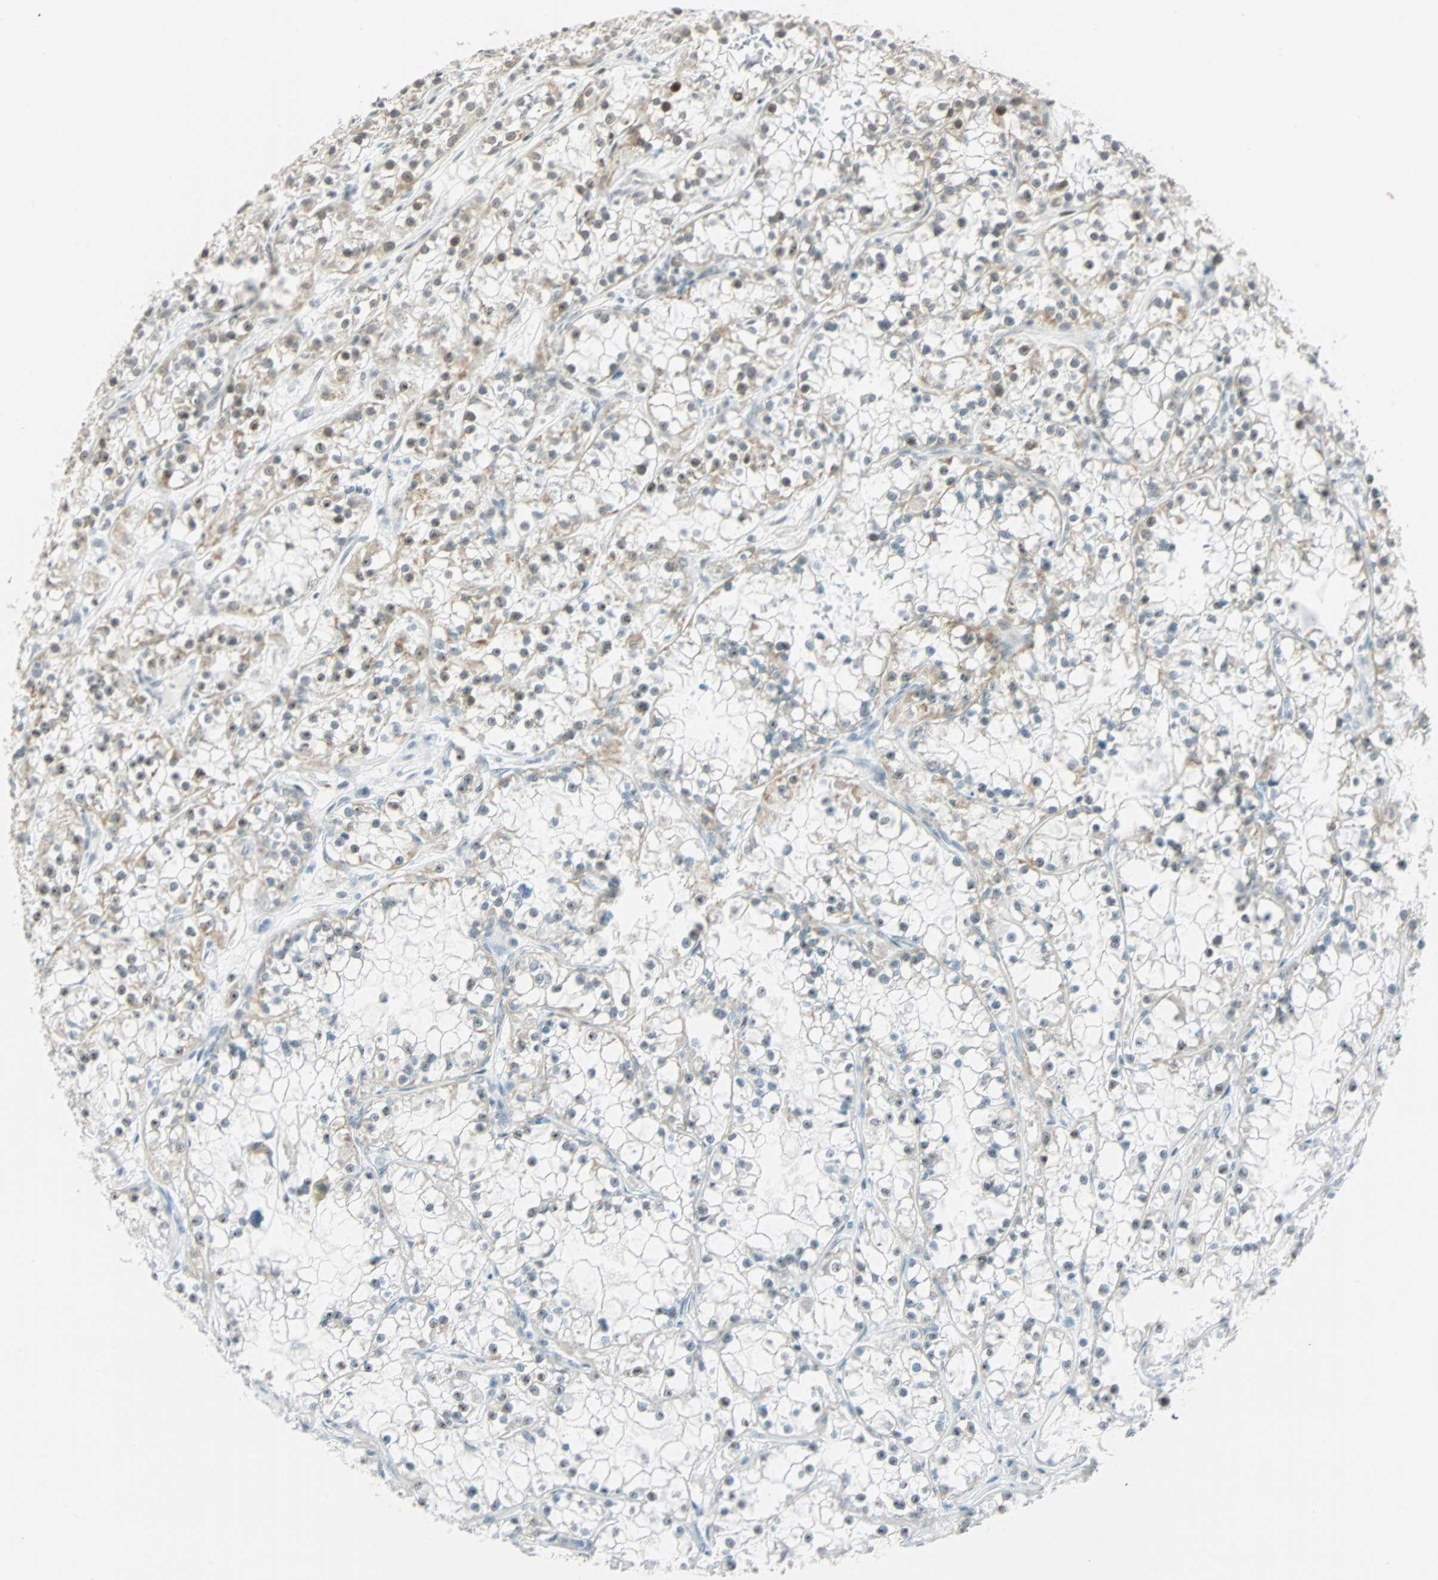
{"staining": {"intensity": "weak", "quantity": "<25%", "location": "nuclear"}, "tissue": "renal cancer", "cell_type": "Tumor cells", "image_type": "cancer", "snomed": [{"axis": "morphology", "description": "Adenocarcinoma, NOS"}, {"axis": "topography", "description": "Kidney"}], "caption": "Protein analysis of renal cancer (adenocarcinoma) demonstrates no significant staining in tumor cells.", "gene": "NELFE", "patient": {"sex": "female", "age": 52}}